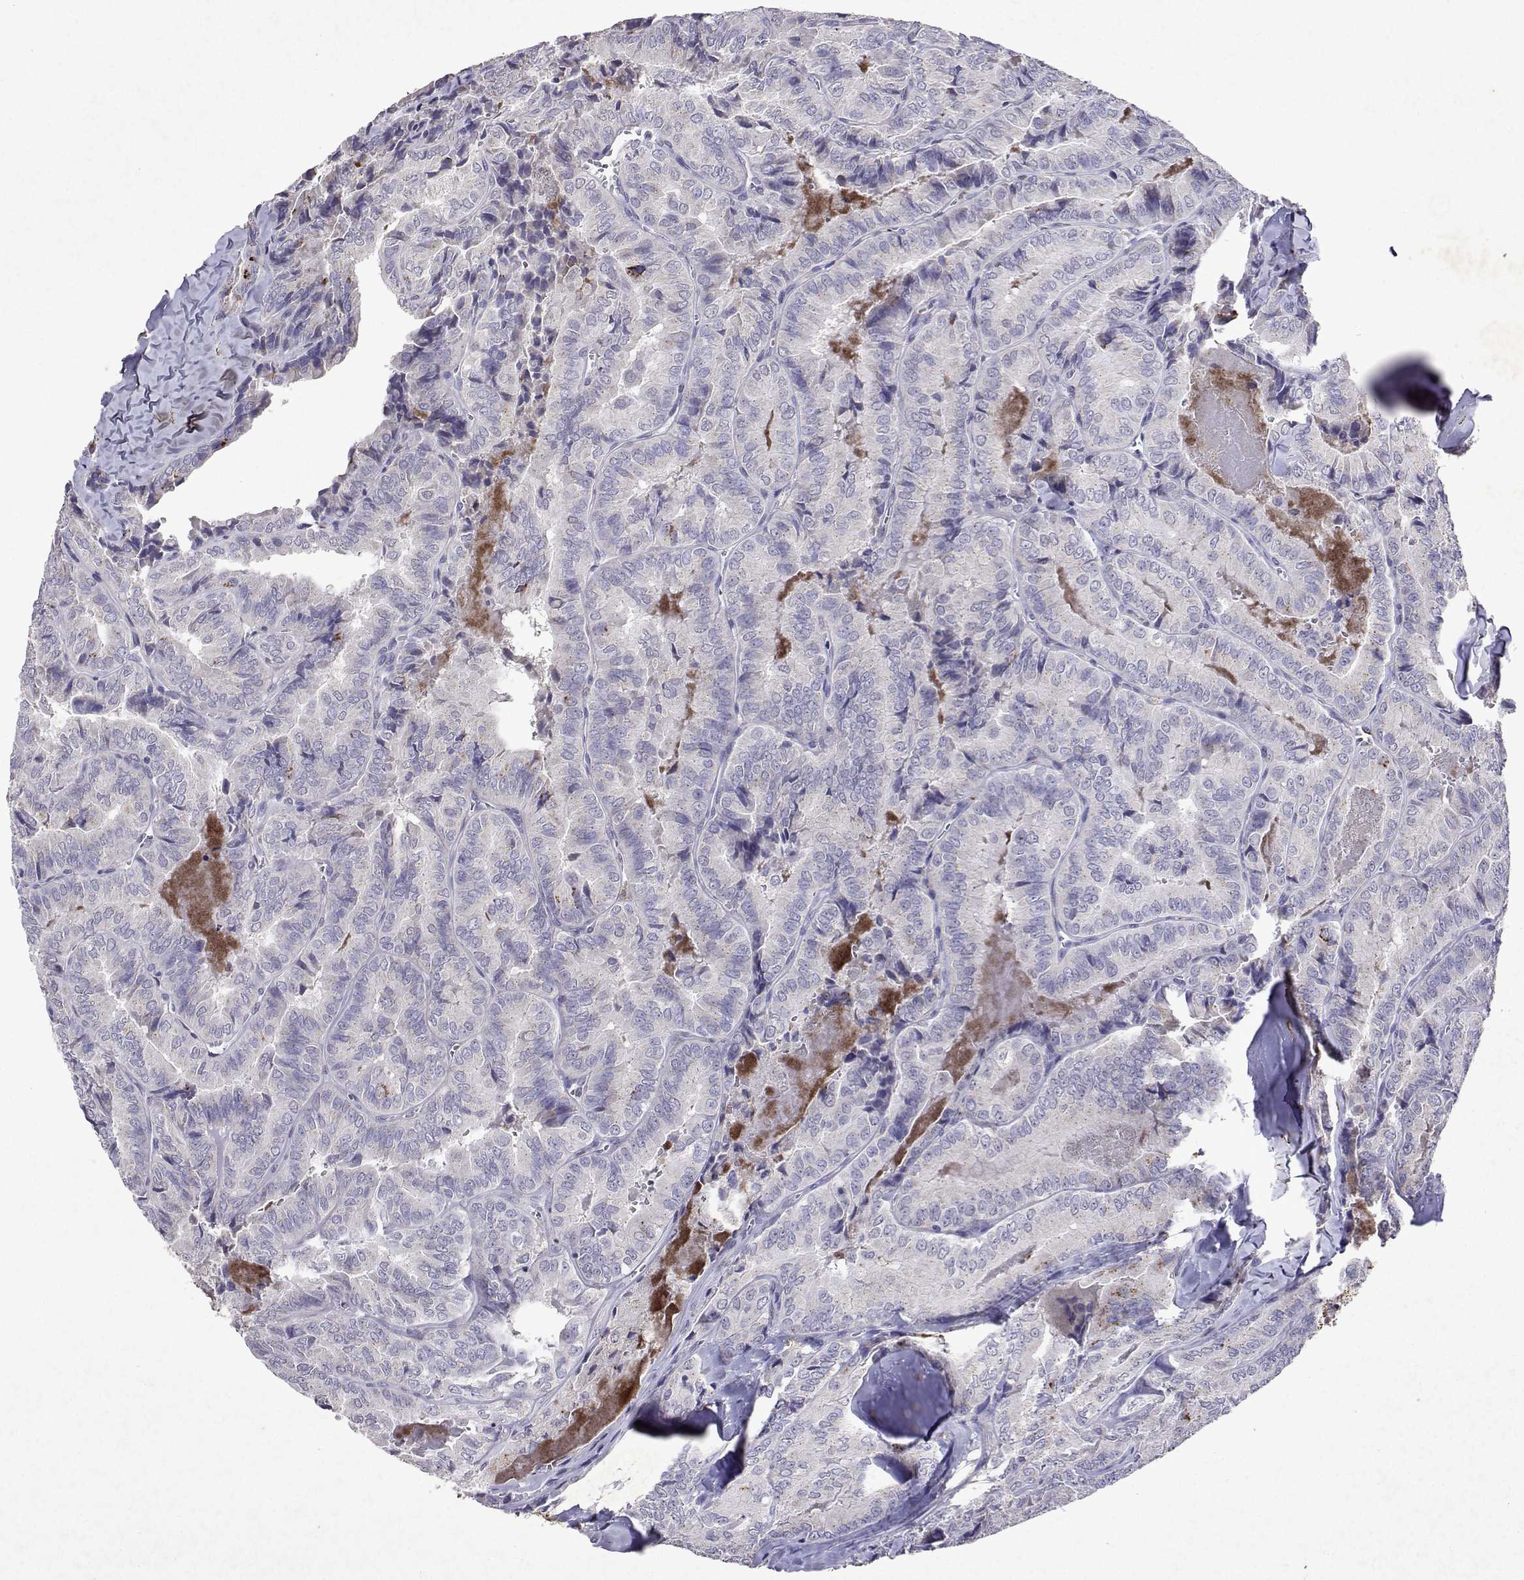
{"staining": {"intensity": "negative", "quantity": "none", "location": "none"}, "tissue": "thyroid cancer", "cell_type": "Tumor cells", "image_type": "cancer", "snomed": [{"axis": "morphology", "description": "Papillary adenocarcinoma, NOS"}, {"axis": "topography", "description": "Thyroid gland"}], "caption": "Immunohistochemical staining of human papillary adenocarcinoma (thyroid) exhibits no significant staining in tumor cells.", "gene": "DUSP28", "patient": {"sex": "female", "age": 75}}